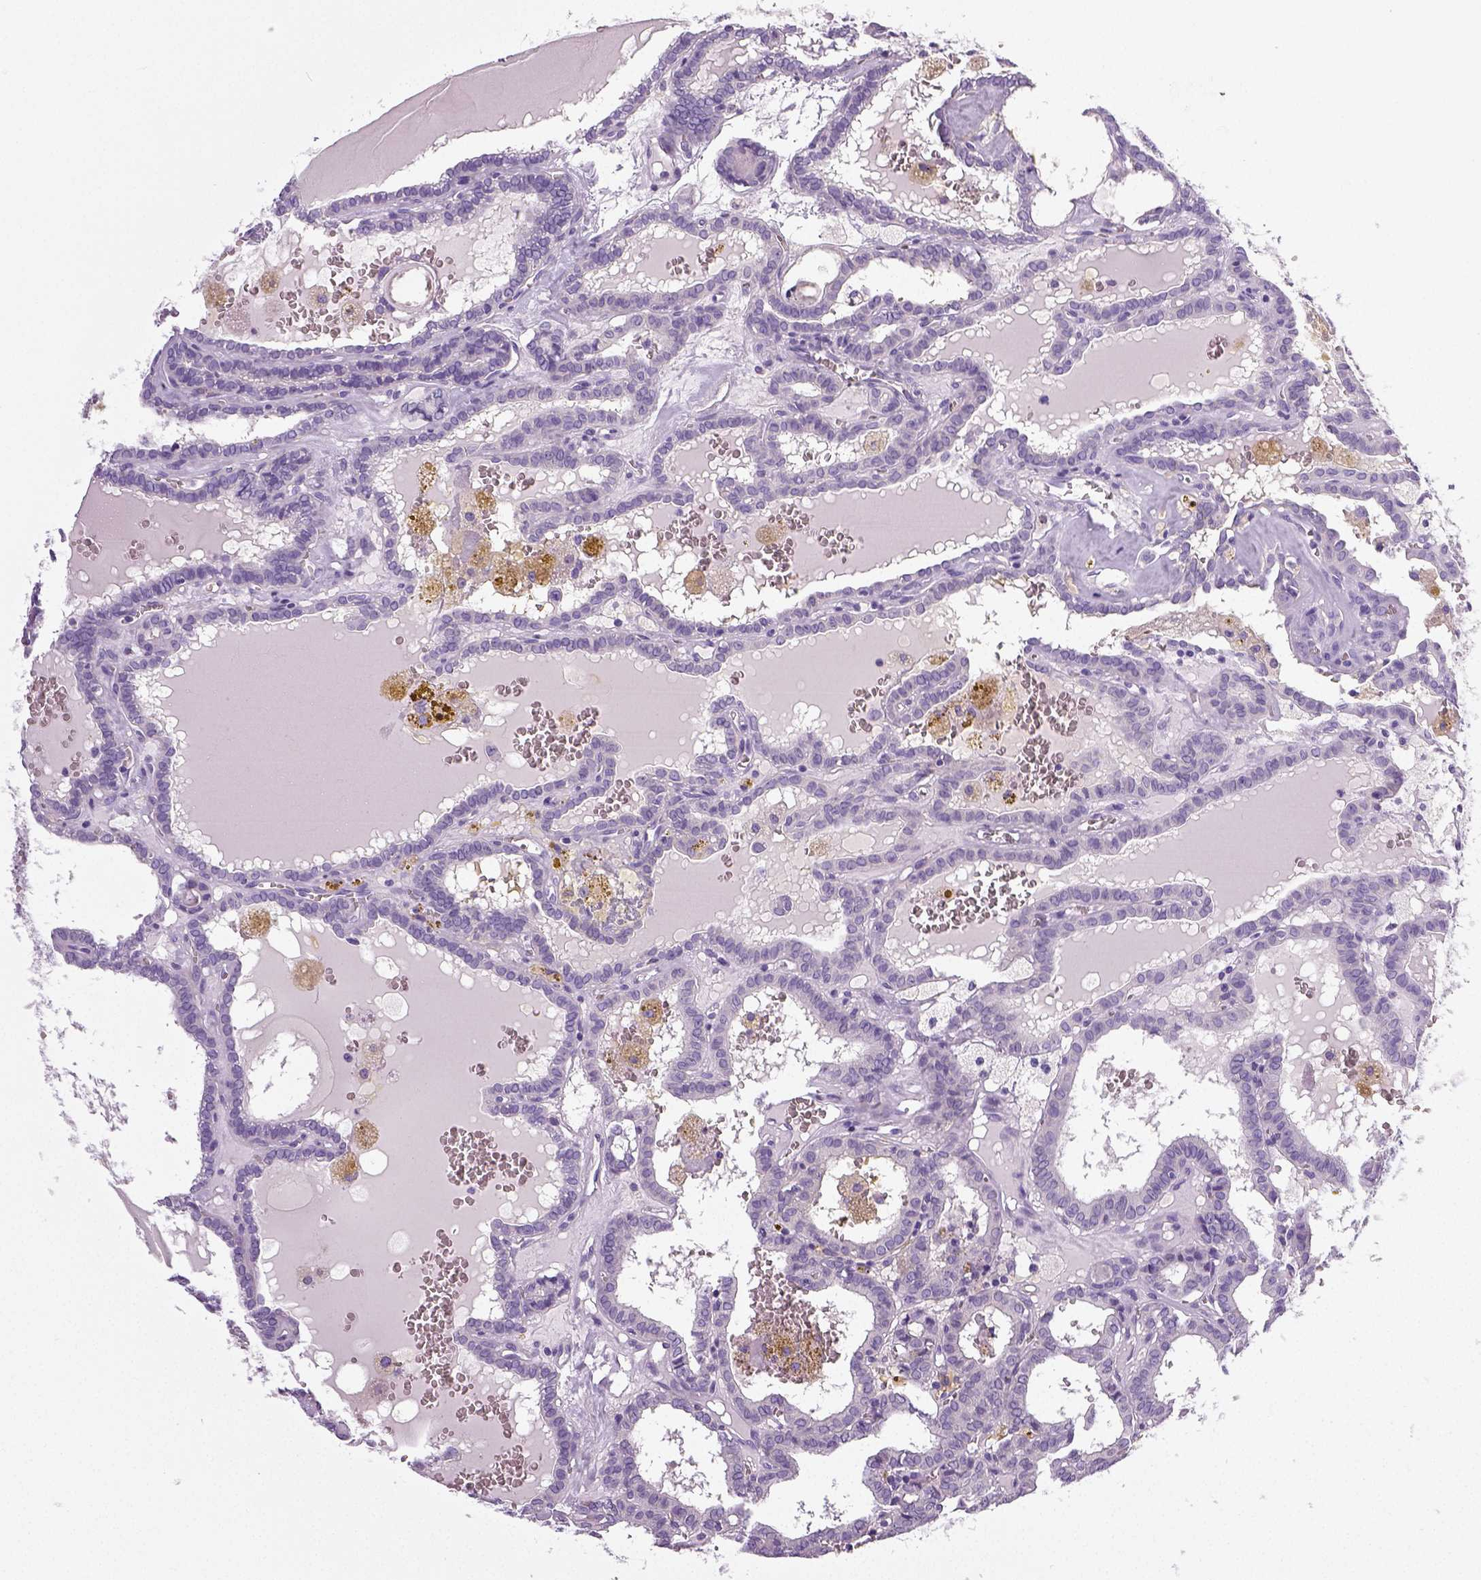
{"staining": {"intensity": "negative", "quantity": "none", "location": "none"}, "tissue": "thyroid cancer", "cell_type": "Tumor cells", "image_type": "cancer", "snomed": [{"axis": "morphology", "description": "Papillary adenocarcinoma, NOS"}, {"axis": "topography", "description": "Thyroid gland"}], "caption": "This histopathology image is of thyroid cancer (papillary adenocarcinoma) stained with immunohistochemistry to label a protein in brown with the nuclei are counter-stained blue. There is no positivity in tumor cells.", "gene": "NECAB2", "patient": {"sex": "female", "age": 39}}